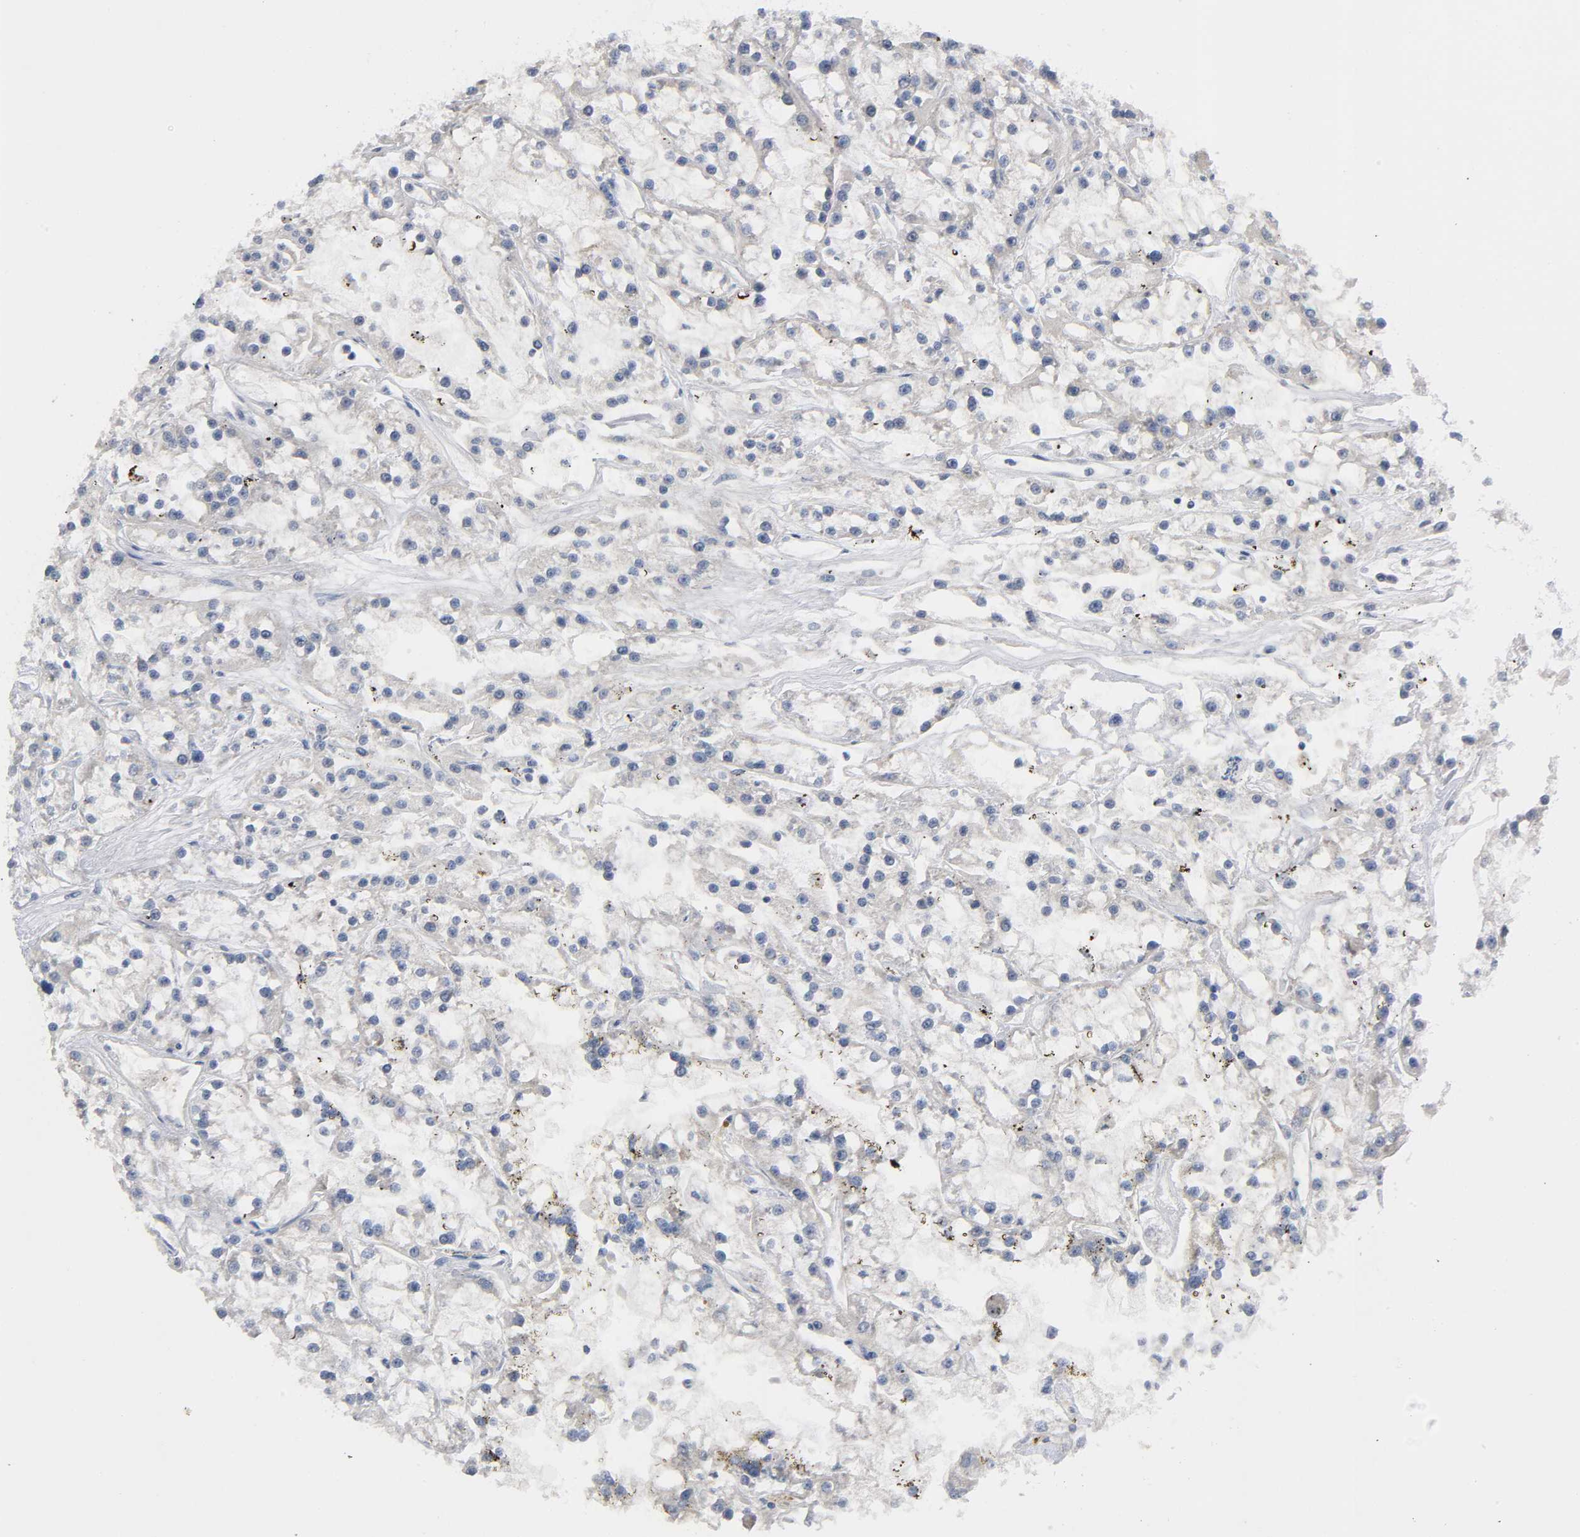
{"staining": {"intensity": "weak", "quantity": ">75%", "location": "cytoplasmic/membranous"}, "tissue": "renal cancer", "cell_type": "Tumor cells", "image_type": "cancer", "snomed": [{"axis": "morphology", "description": "Adenocarcinoma, NOS"}, {"axis": "topography", "description": "Kidney"}], "caption": "Tumor cells exhibit low levels of weak cytoplasmic/membranous expression in approximately >75% of cells in human adenocarcinoma (renal). Using DAB (brown) and hematoxylin (blue) stains, captured at high magnification using brightfield microscopy.", "gene": "HDAC6", "patient": {"sex": "female", "age": 52}}